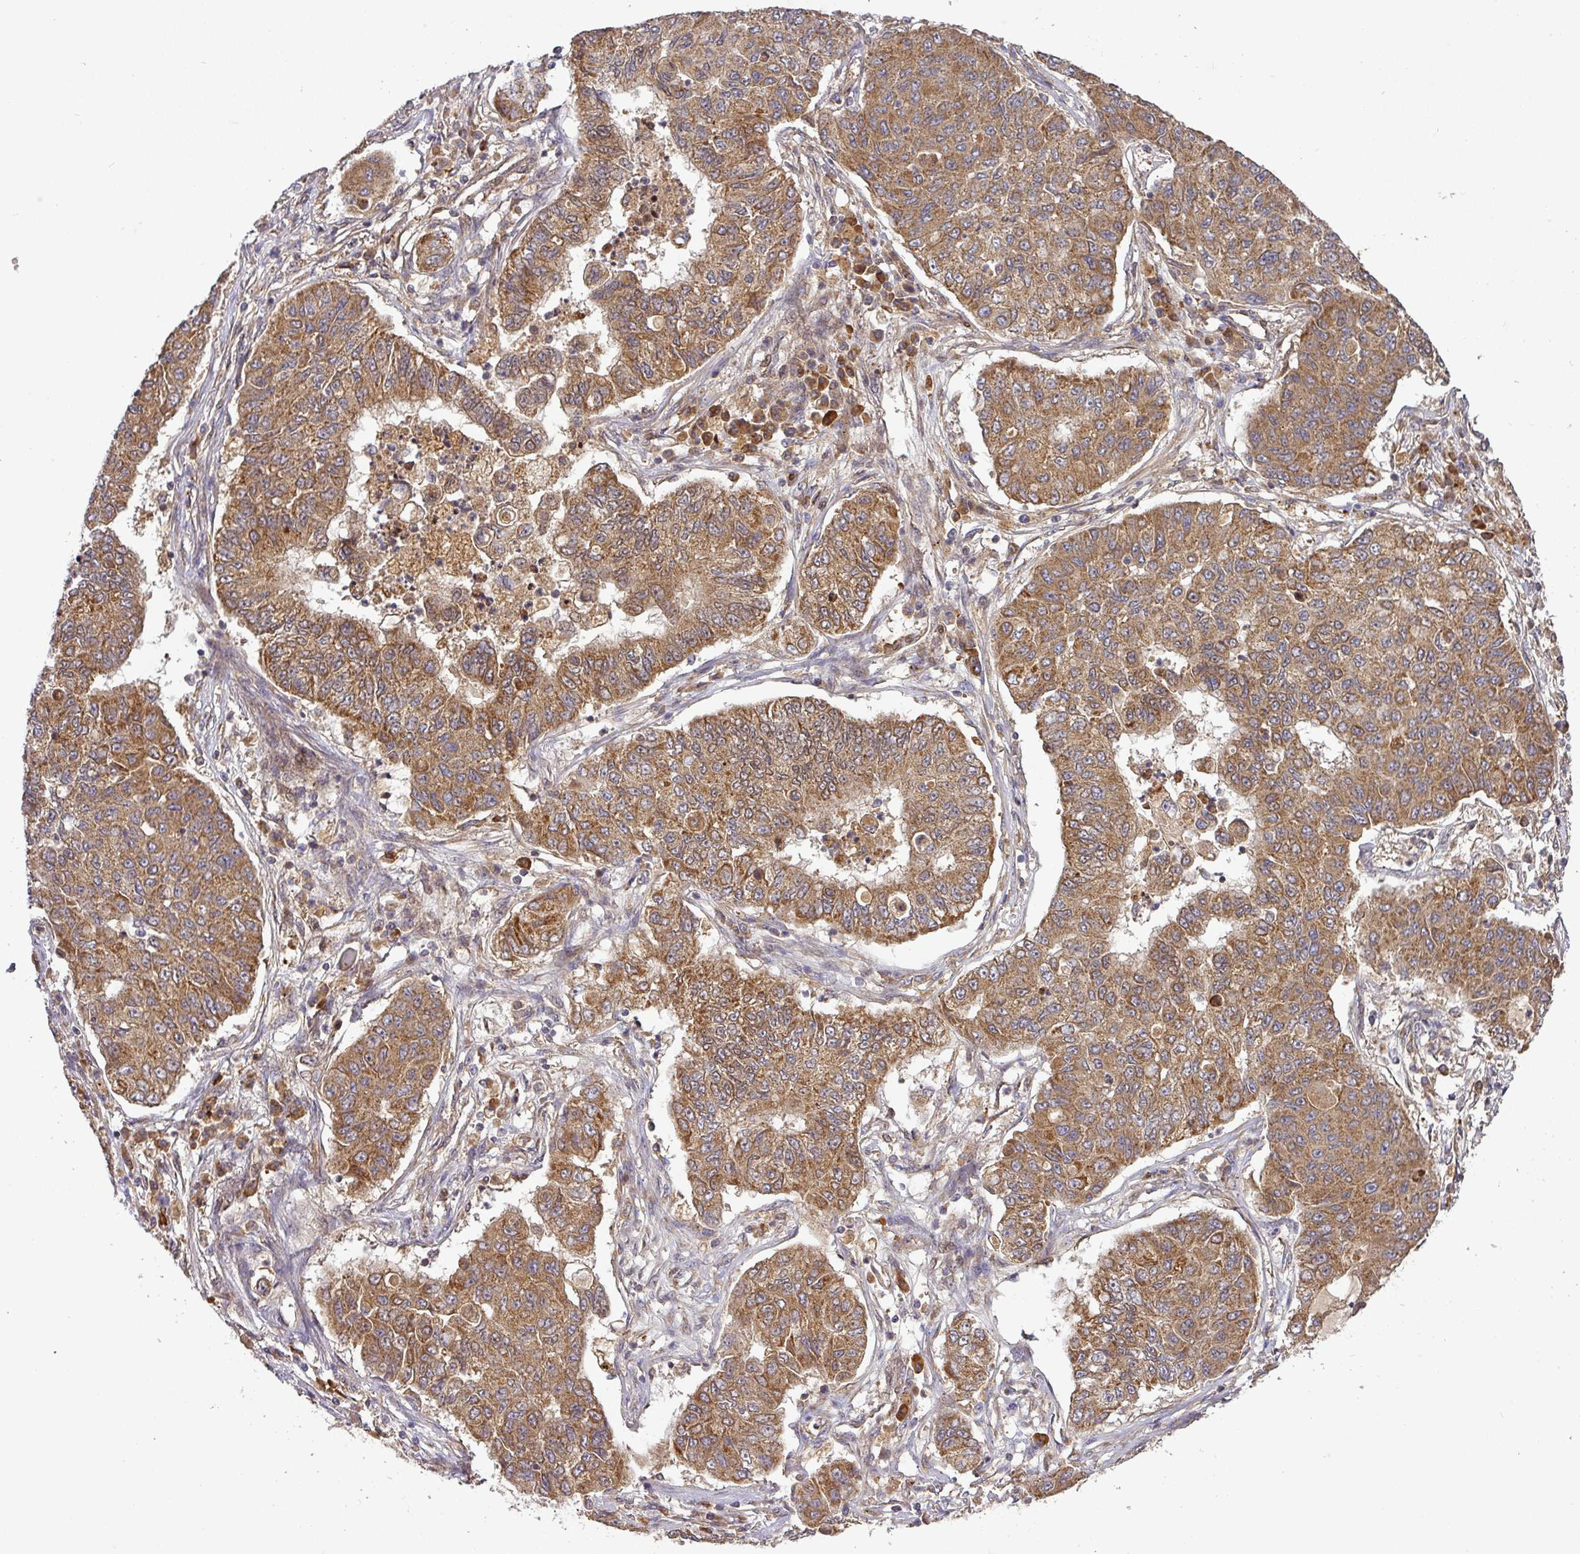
{"staining": {"intensity": "moderate", "quantity": ">75%", "location": "cytoplasmic/membranous"}, "tissue": "lung cancer", "cell_type": "Tumor cells", "image_type": "cancer", "snomed": [{"axis": "morphology", "description": "Squamous cell carcinoma, NOS"}, {"axis": "topography", "description": "Lung"}], "caption": "A medium amount of moderate cytoplasmic/membranous staining is appreciated in about >75% of tumor cells in lung cancer tissue.", "gene": "MALSU1", "patient": {"sex": "male", "age": 74}}